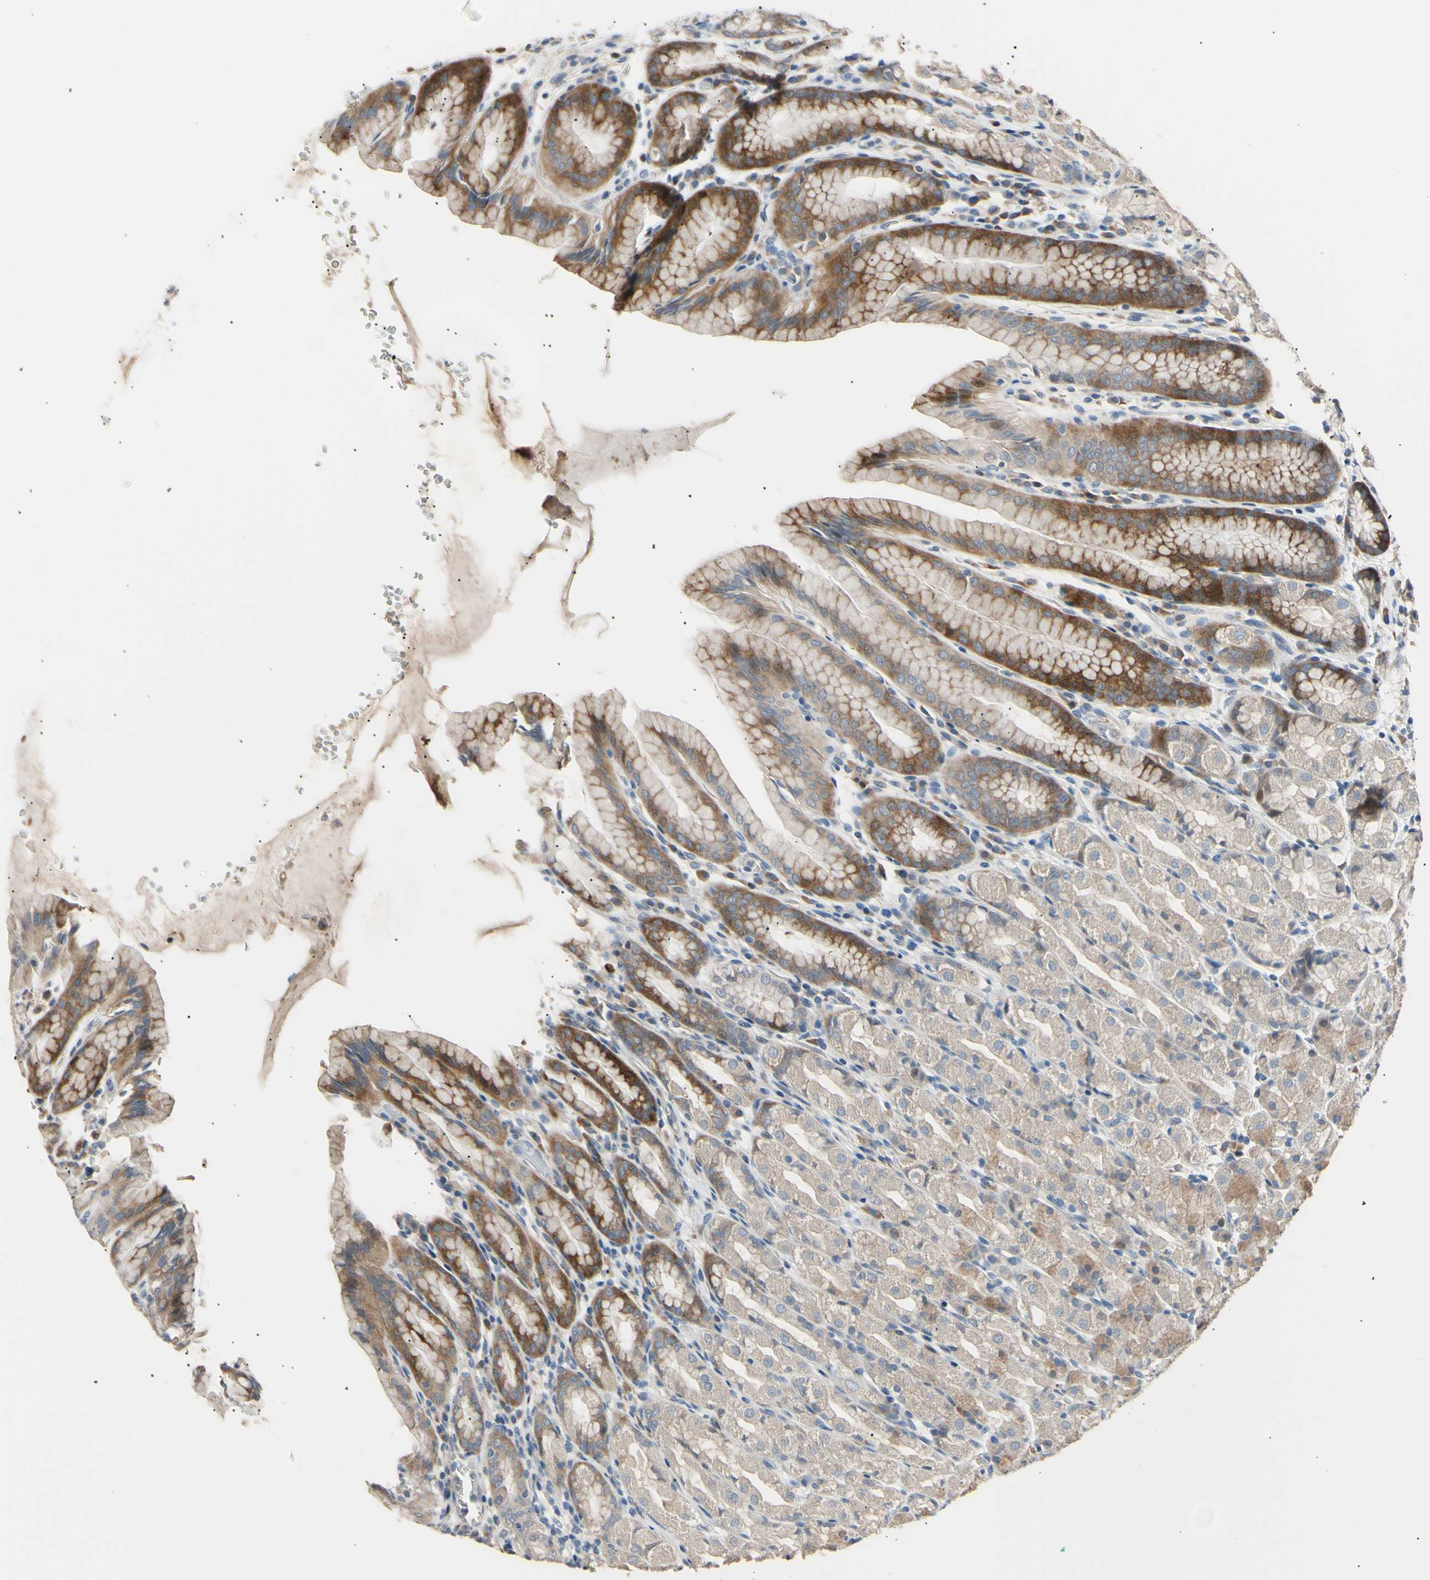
{"staining": {"intensity": "moderate", "quantity": ">75%", "location": "cytoplasmic/membranous"}, "tissue": "stomach", "cell_type": "Glandular cells", "image_type": "normal", "snomed": [{"axis": "morphology", "description": "Normal tissue, NOS"}, {"axis": "topography", "description": "Stomach, upper"}], "caption": "Immunohistochemical staining of unremarkable human stomach exhibits >75% levels of moderate cytoplasmic/membranous protein expression in approximately >75% of glandular cells.", "gene": "LDLR", "patient": {"sex": "male", "age": 68}}